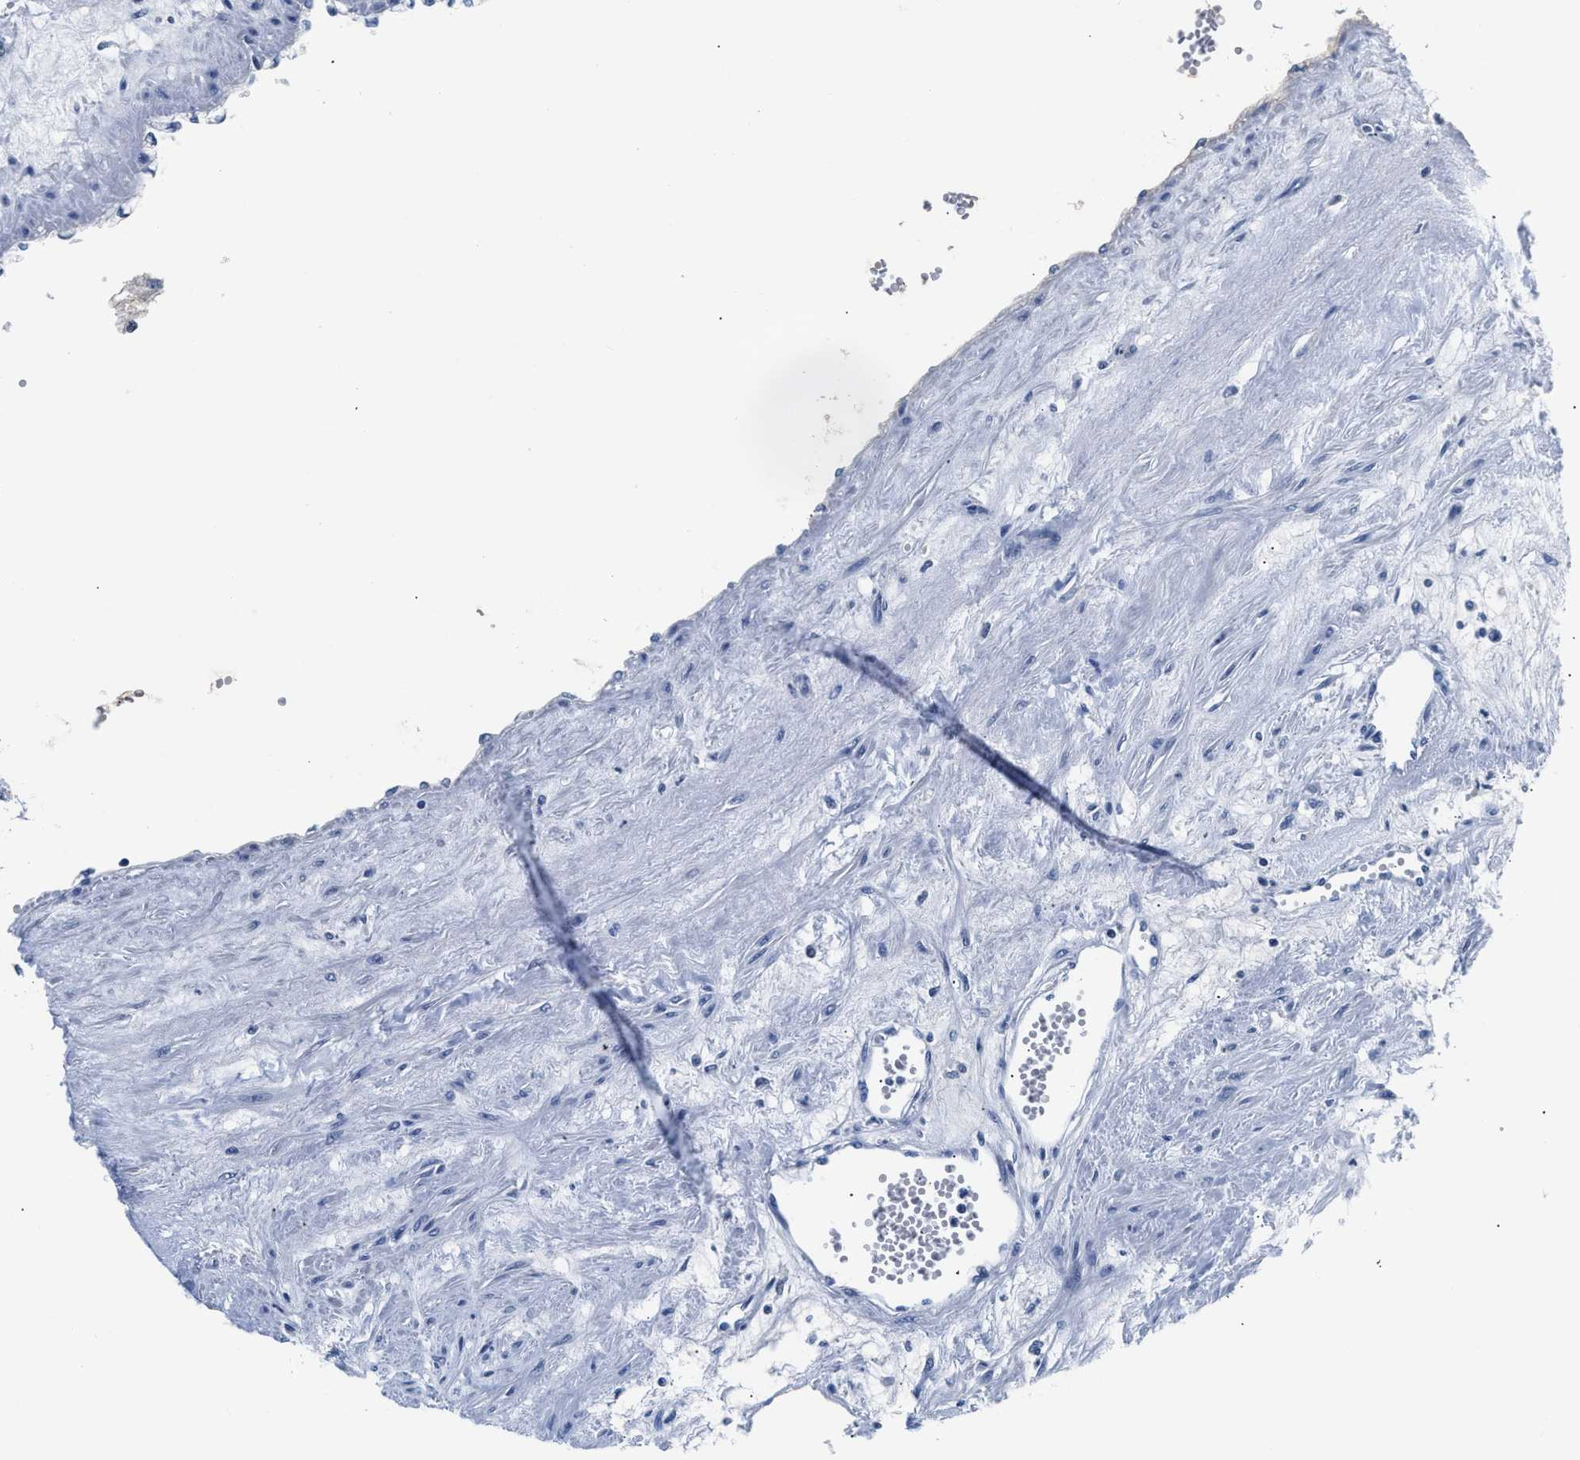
{"staining": {"intensity": "negative", "quantity": "none", "location": "none"}, "tissue": "renal cancer", "cell_type": "Tumor cells", "image_type": "cancer", "snomed": [{"axis": "morphology", "description": "Adenocarcinoma, NOS"}, {"axis": "topography", "description": "Kidney"}], "caption": "The photomicrograph displays no staining of tumor cells in adenocarcinoma (renal).", "gene": "PCK2", "patient": {"sex": "male", "age": 59}}